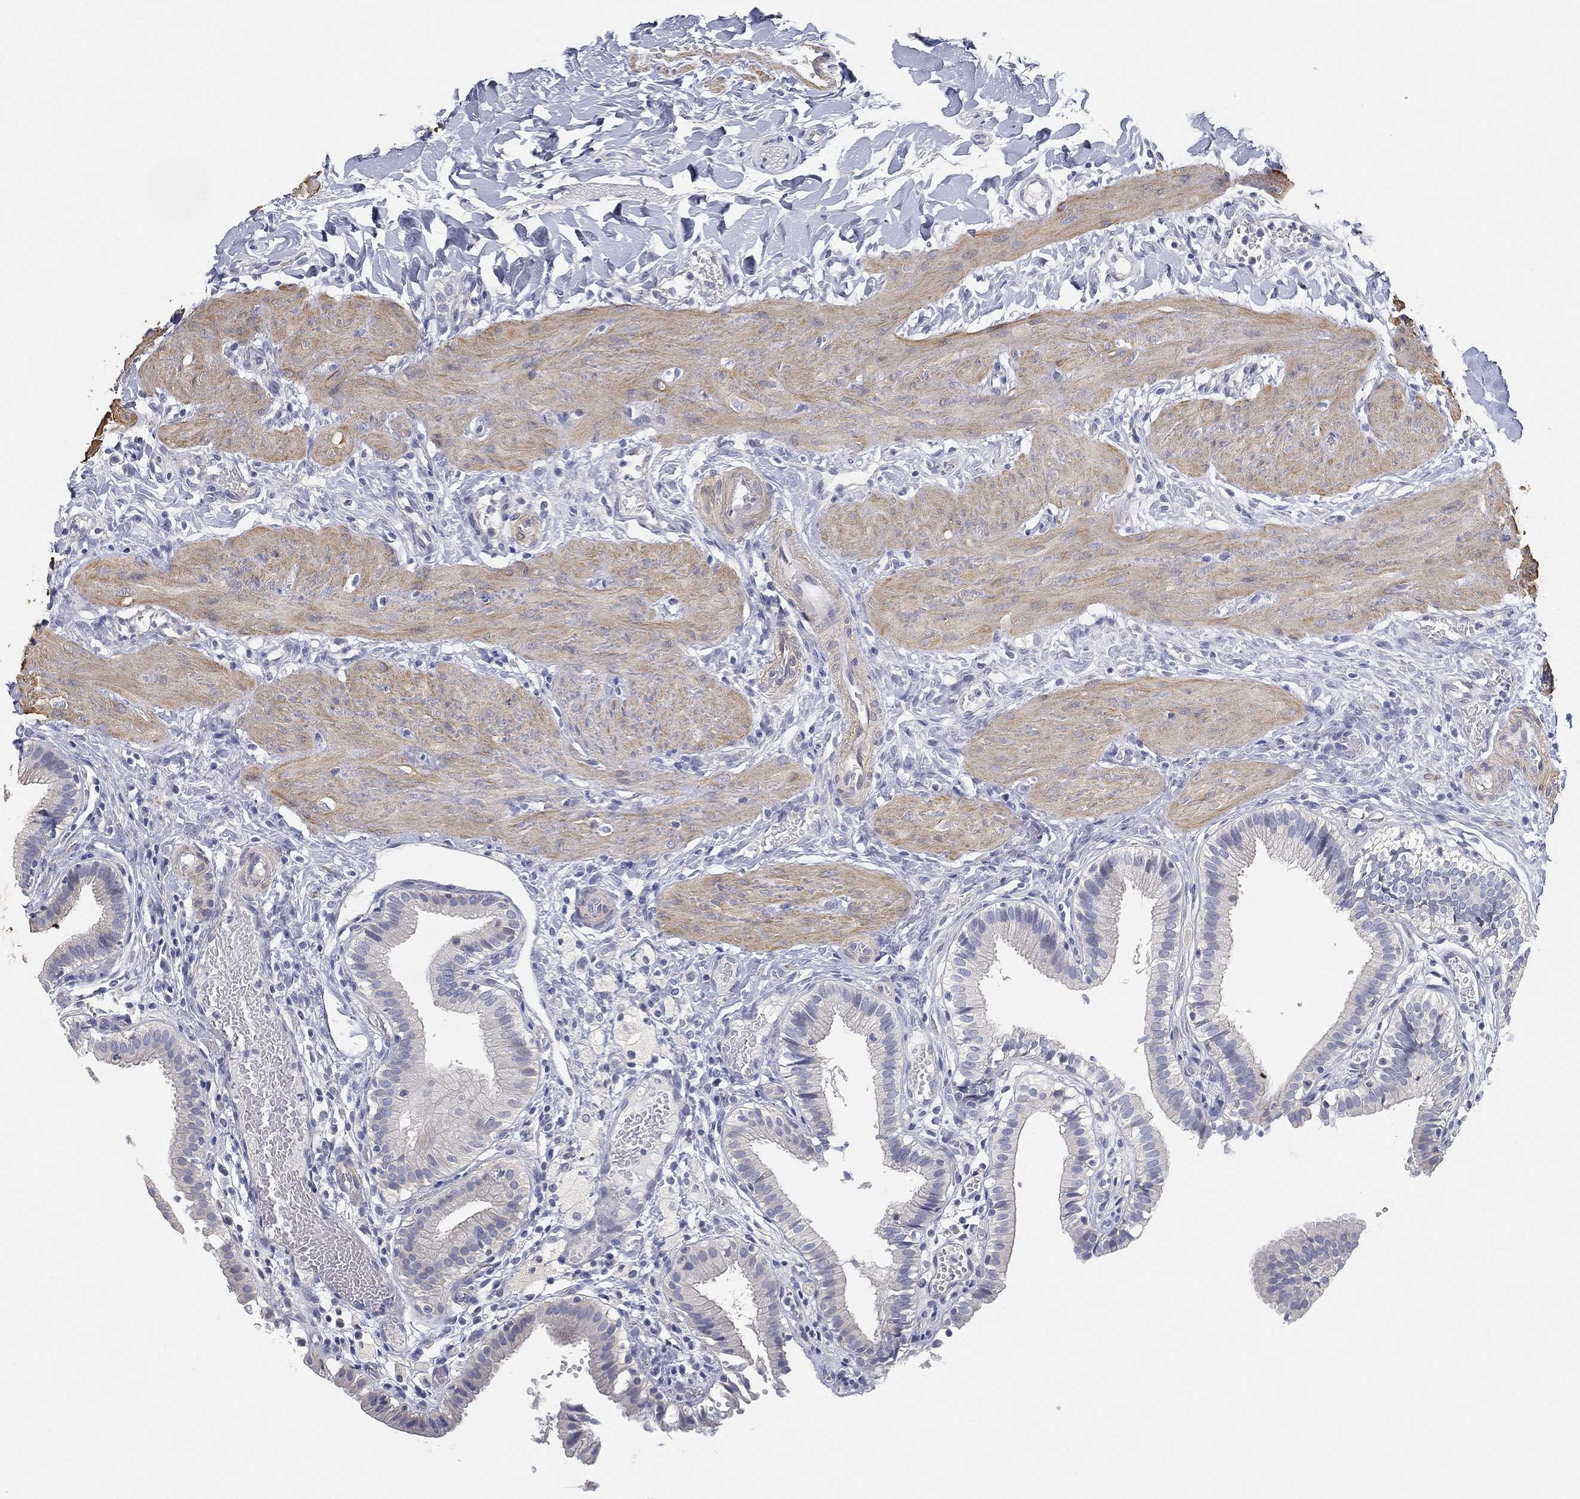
{"staining": {"intensity": "negative", "quantity": "none", "location": "none"}, "tissue": "gallbladder", "cell_type": "Glandular cells", "image_type": "normal", "snomed": [{"axis": "morphology", "description": "Normal tissue, NOS"}, {"axis": "topography", "description": "Gallbladder"}], "caption": "A micrograph of gallbladder stained for a protein exhibits no brown staining in glandular cells.", "gene": "GPR61", "patient": {"sex": "female", "age": 24}}